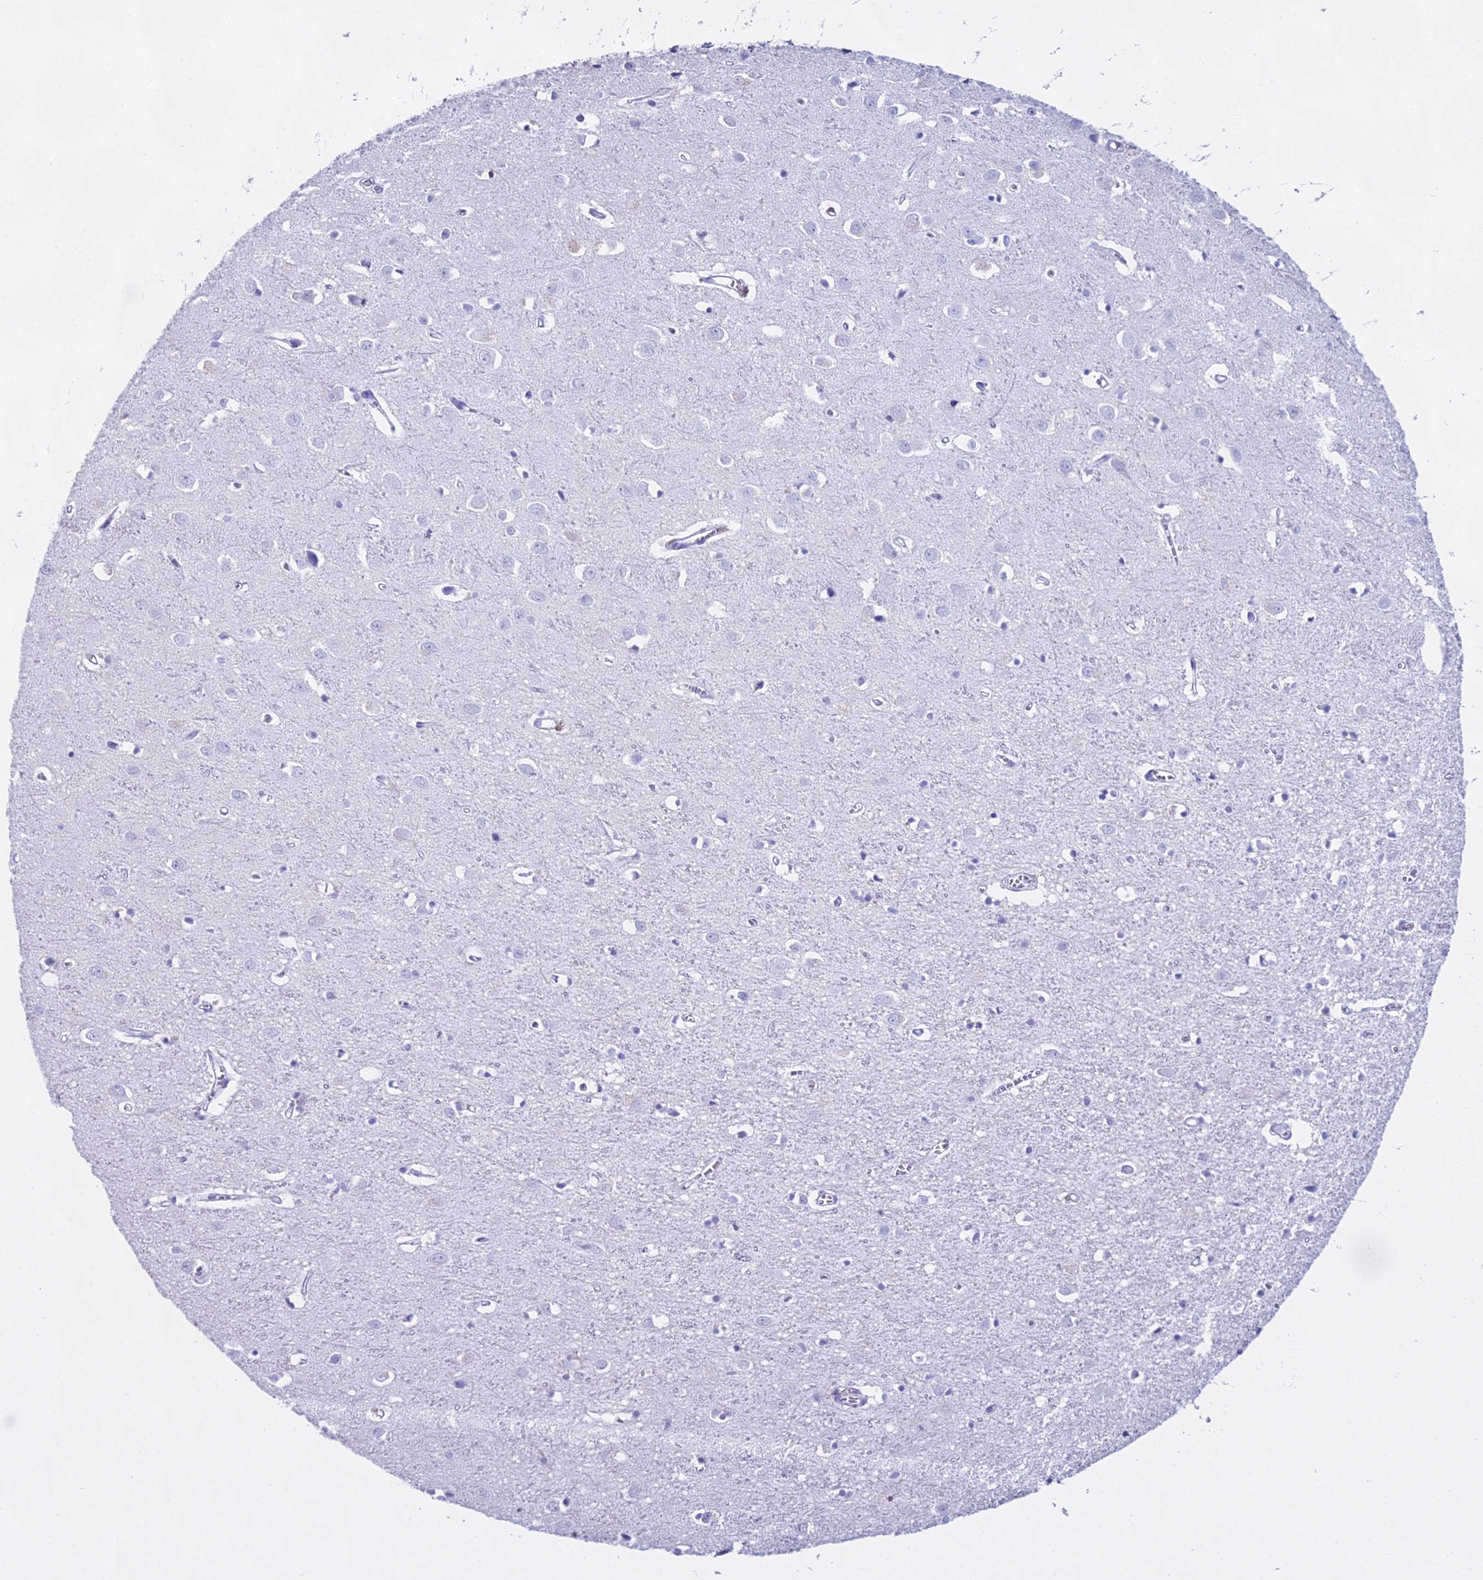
{"staining": {"intensity": "negative", "quantity": "none", "location": "none"}, "tissue": "cerebral cortex", "cell_type": "Endothelial cells", "image_type": "normal", "snomed": [{"axis": "morphology", "description": "Normal tissue, NOS"}, {"axis": "topography", "description": "Cerebral cortex"}], "caption": "High power microscopy micrograph of an immunohistochemistry (IHC) histopathology image of unremarkable cerebral cortex, revealing no significant expression in endothelial cells.", "gene": "CGB1", "patient": {"sex": "female", "age": 64}}